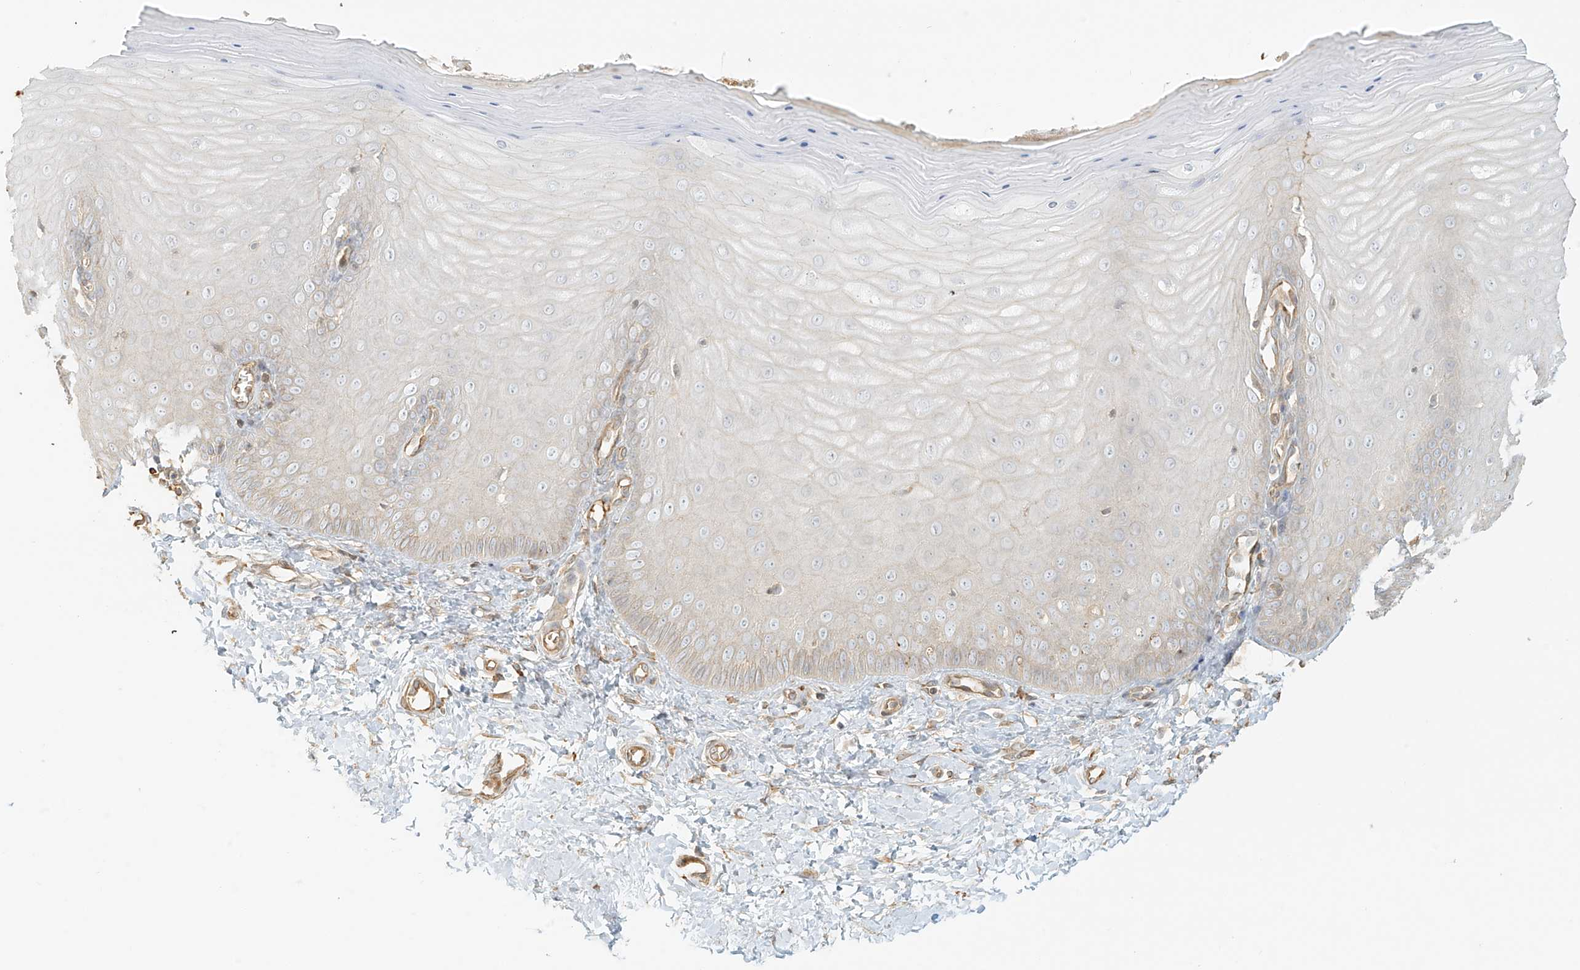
{"staining": {"intensity": "weak", "quantity": ">75%", "location": "cytoplasmic/membranous"}, "tissue": "cervix", "cell_type": "Glandular cells", "image_type": "normal", "snomed": [{"axis": "morphology", "description": "Normal tissue, NOS"}, {"axis": "topography", "description": "Cervix"}], "caption": "Protein analysis of unremarkable cervix exhibits weak cytoplasmic/membranous expression in approximately >75% of glandular cells.", "gene": "UPK1B", "patient": {"sex": "female", "age": 55}}